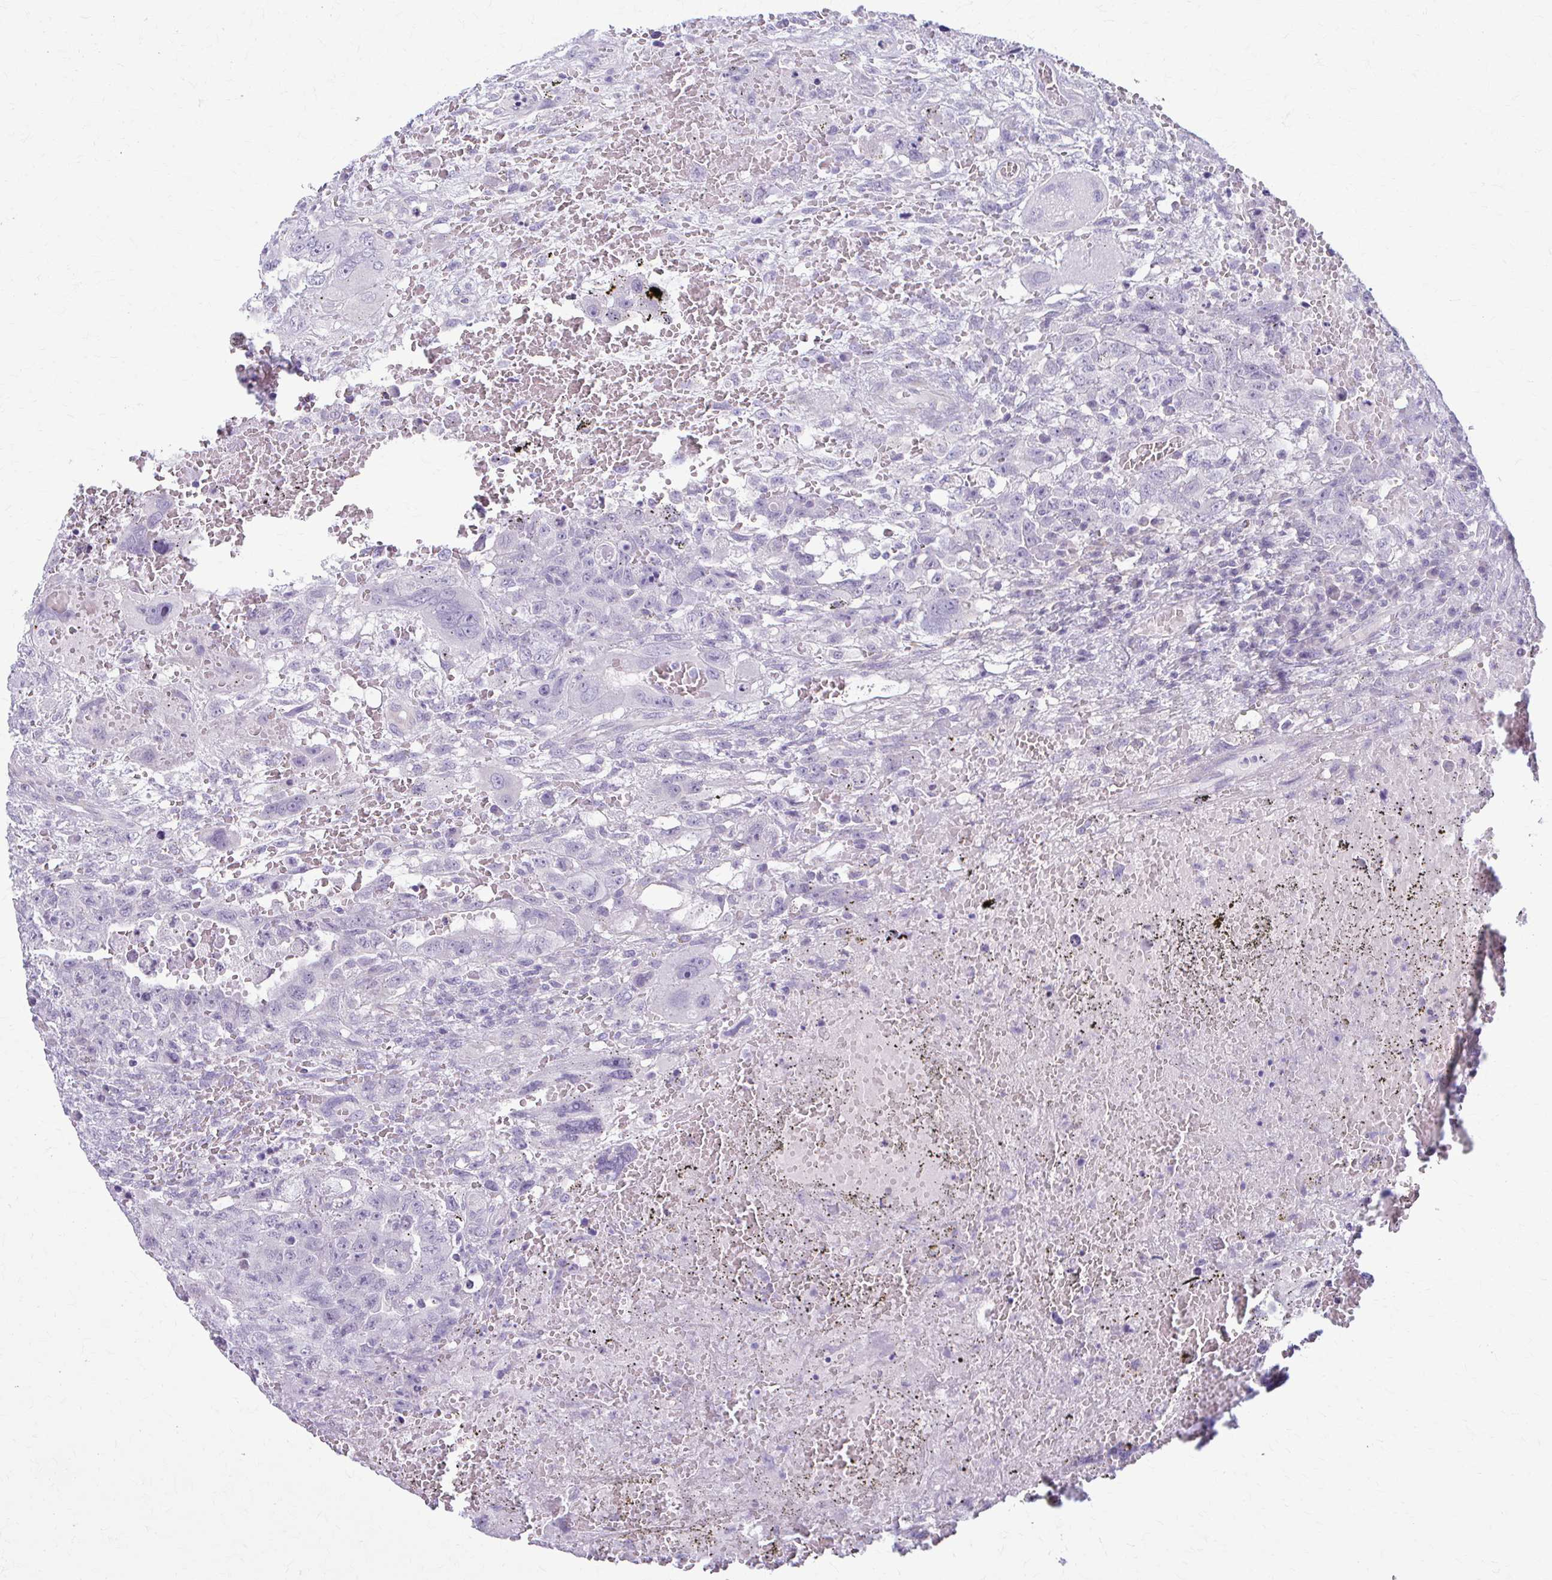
{"staining": {"intensity": "negative", "quantity": "none", "location": "none"}, "tissue": "testis cancer", "cell_type": "Tumor cells", "image_type": "cancer", "snomed": [{"axis": "morphology", "description": "Carcinoma, Embryonal, NOS"}, {"axis": "topography", "description": "Testis"}], "caption": "Tumor cells are negative for brown protein staining in testis embryonal carcinoma.", "gene": "PRKRA", "patient": {"sex": "male", "age": 26}}